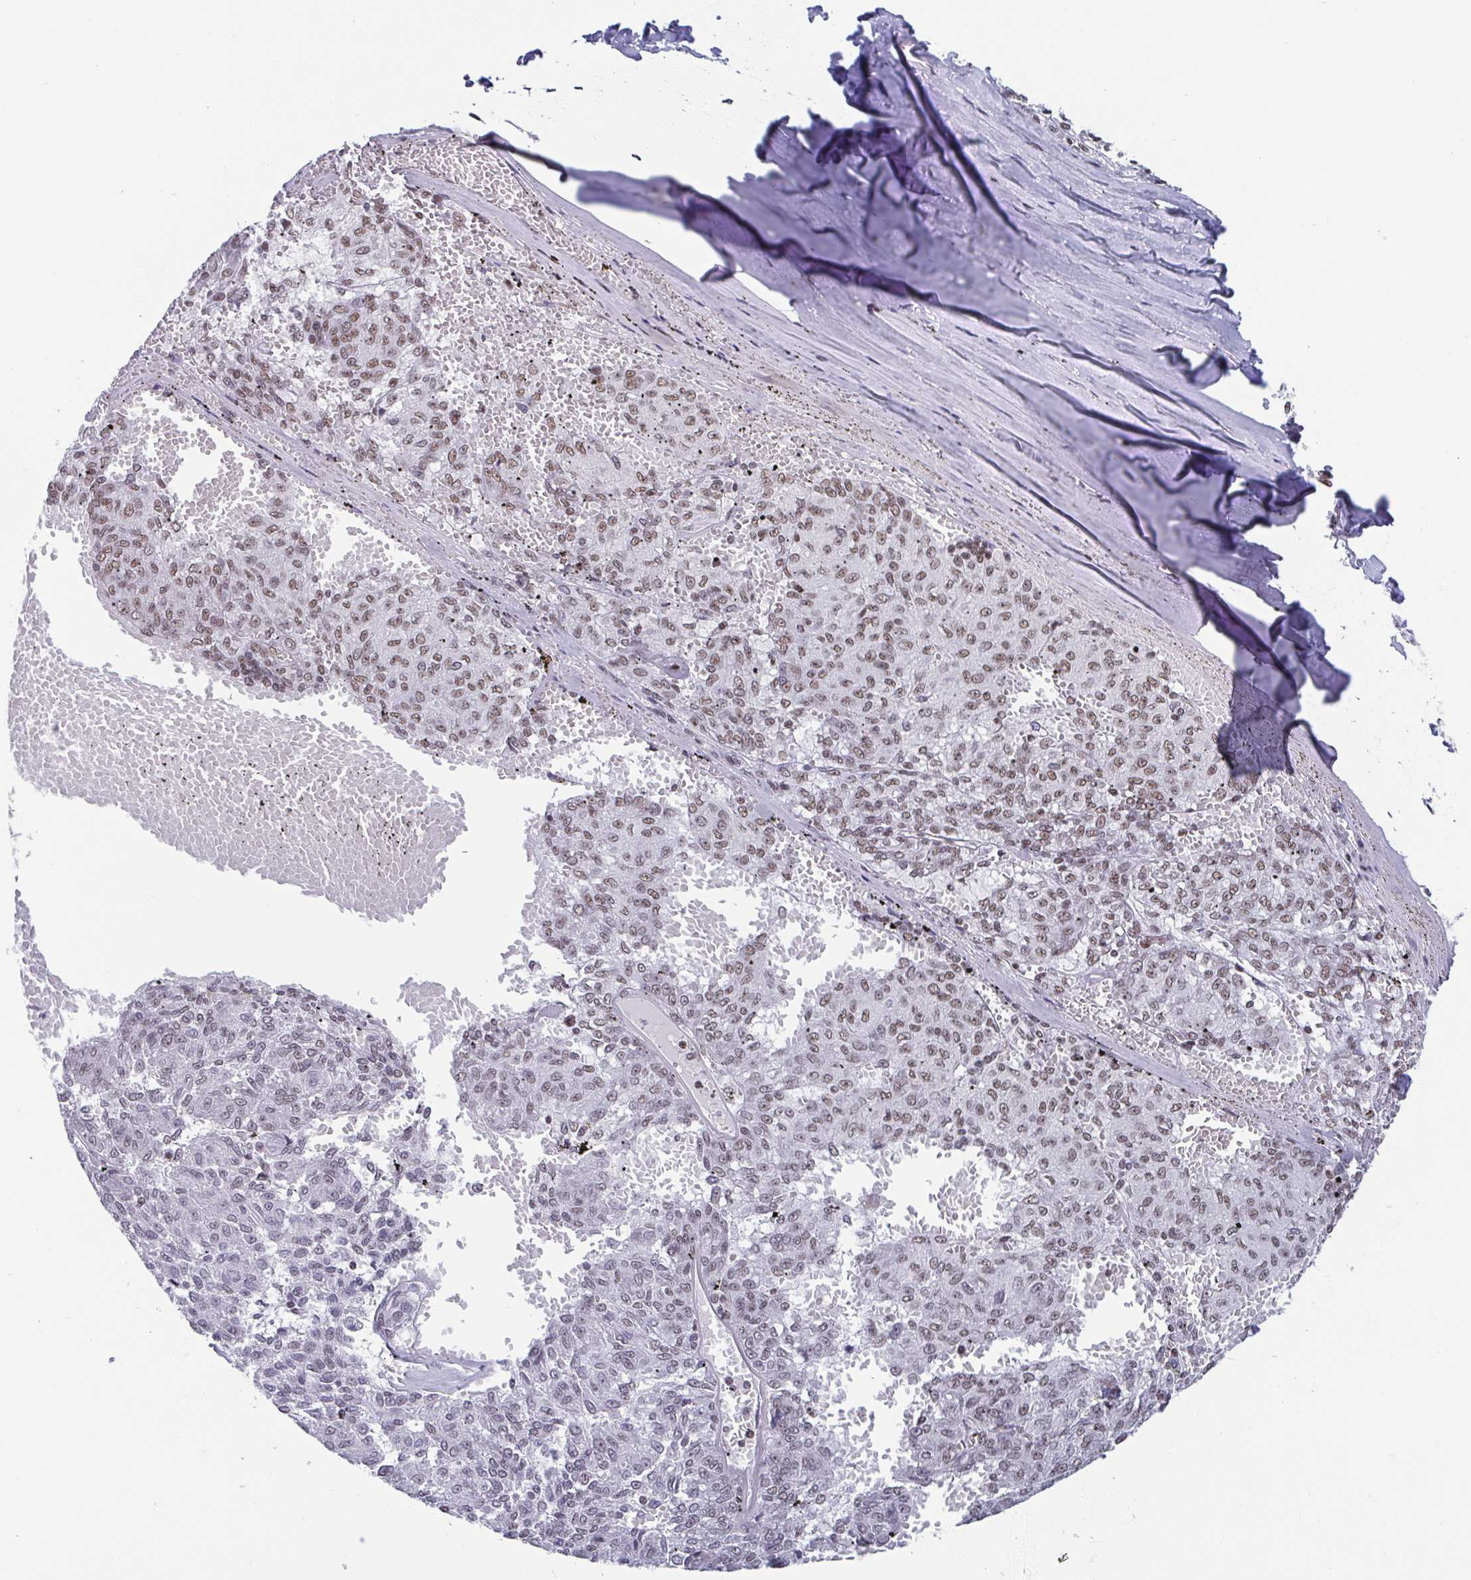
{"staining": {"intensity": "weak", "quantity": "25%-75%", "location": "nuclear"}, "tissue": "melanoma", "cell_type": "Tumor cells", "image_type": "cancer", "snomed": [{"axis": "morphology", "description": "Malignant melanoma, NOS"}, {"axis": "topography", "description": "Skin"}], "caption": "DAB (3,3'-diaminobenzidine) immunohistochemical staining of malignant melanoma demonstrates weak nuclear protein staining in approximately 25%-75% of tumor cells.", "gene": "CTCF", "patient": {"sex": "female", "age": 72}}